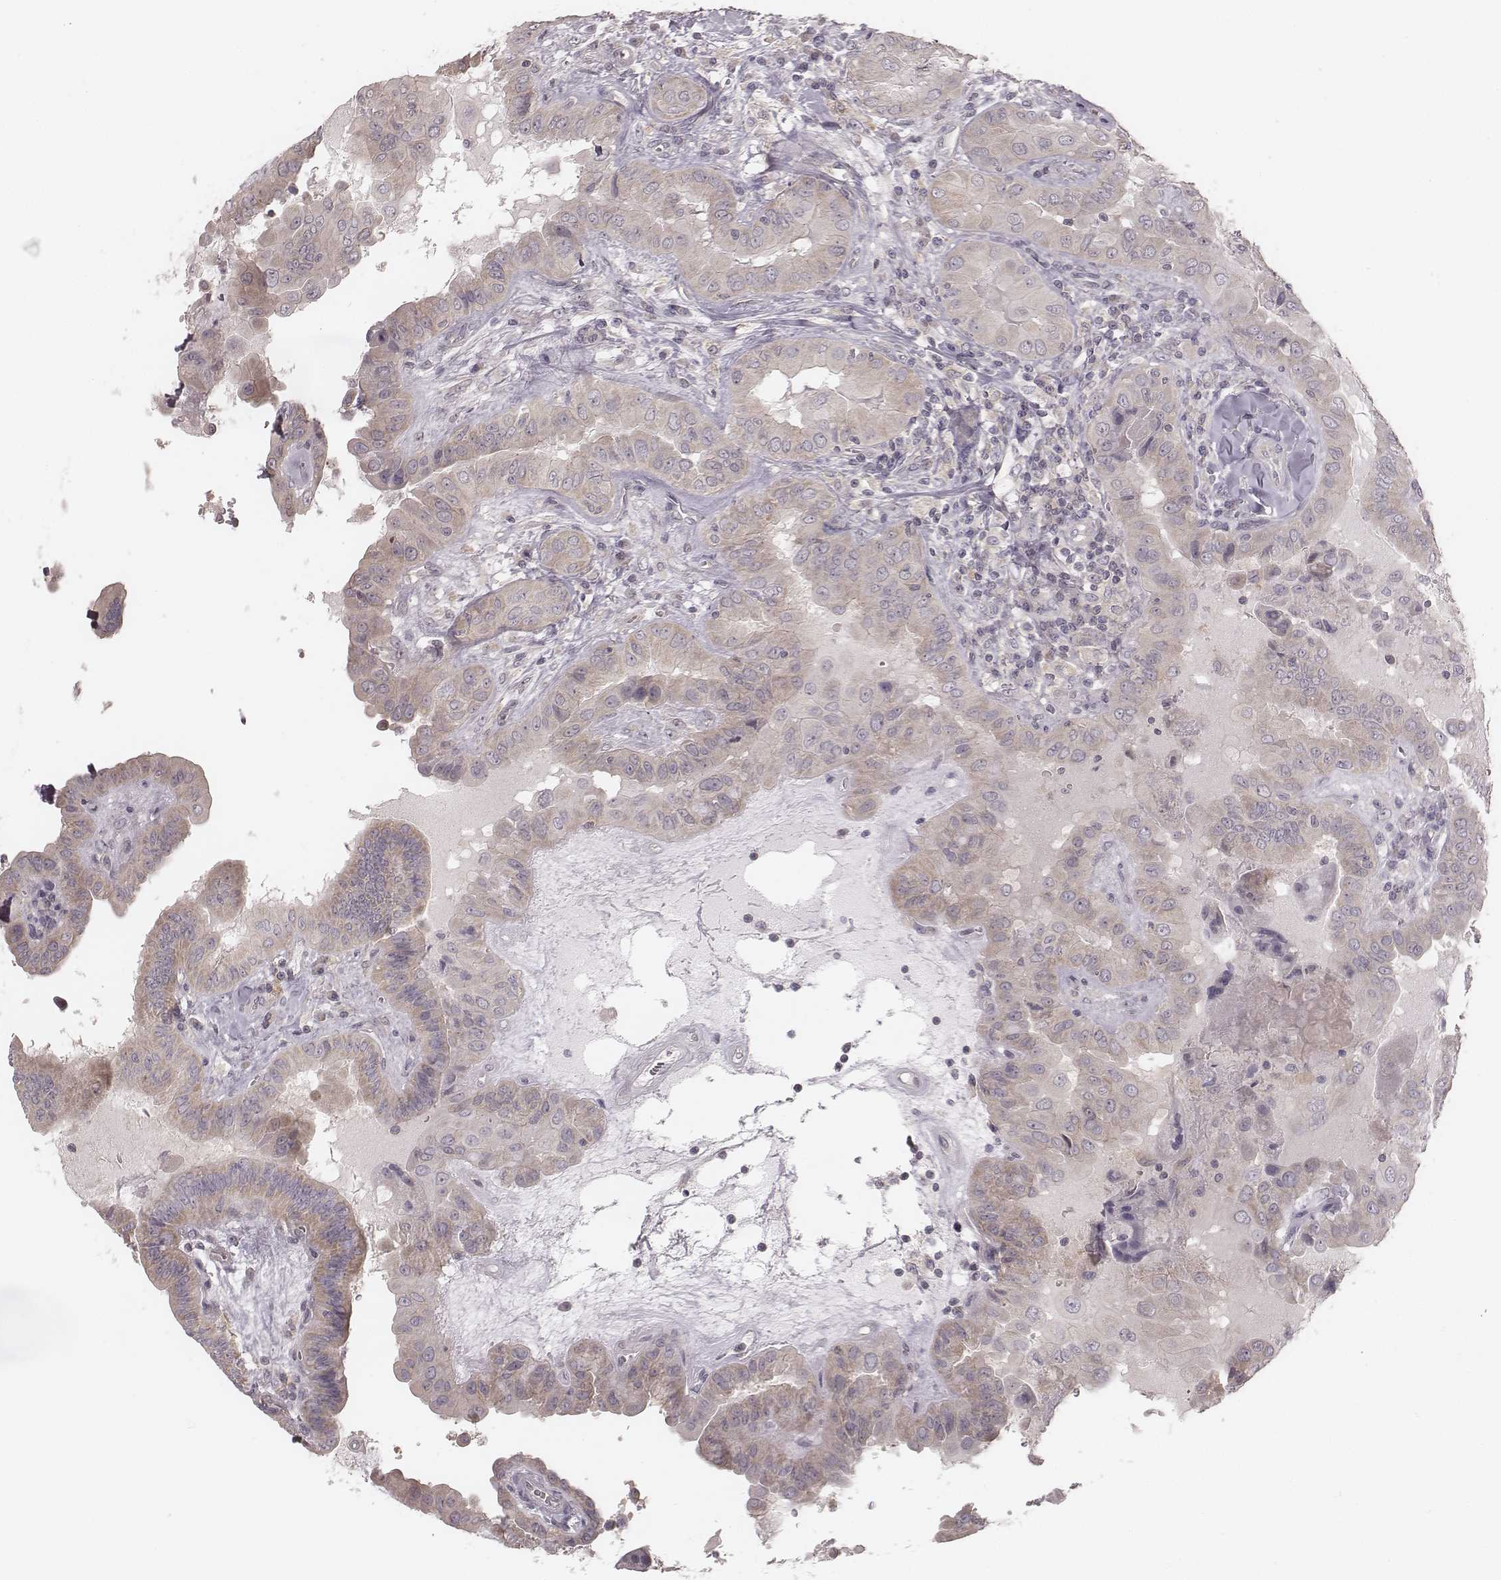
{"staining": {"intensity": "weak", "quantity": ">75%", "location": "cytoplasmic/membranous"}, "tissue": "thyroid cancer", "cell_type": "Tumor cells", "image_type": "cancer", "snomed": [{"axis": "morphology", "description": "Papillary adenocarcinoma, NOS"}, {"axis": "topography", "description": "Thyroid gland"}], "caption": "Thyroid cancer (papillary adenocarcinoma) tissue exhibits weak cytoplasmic/membranous staining in about >75% of tumor cells", "gene": "TDRD5", "patient": {"sex": "female", "age": 37}}